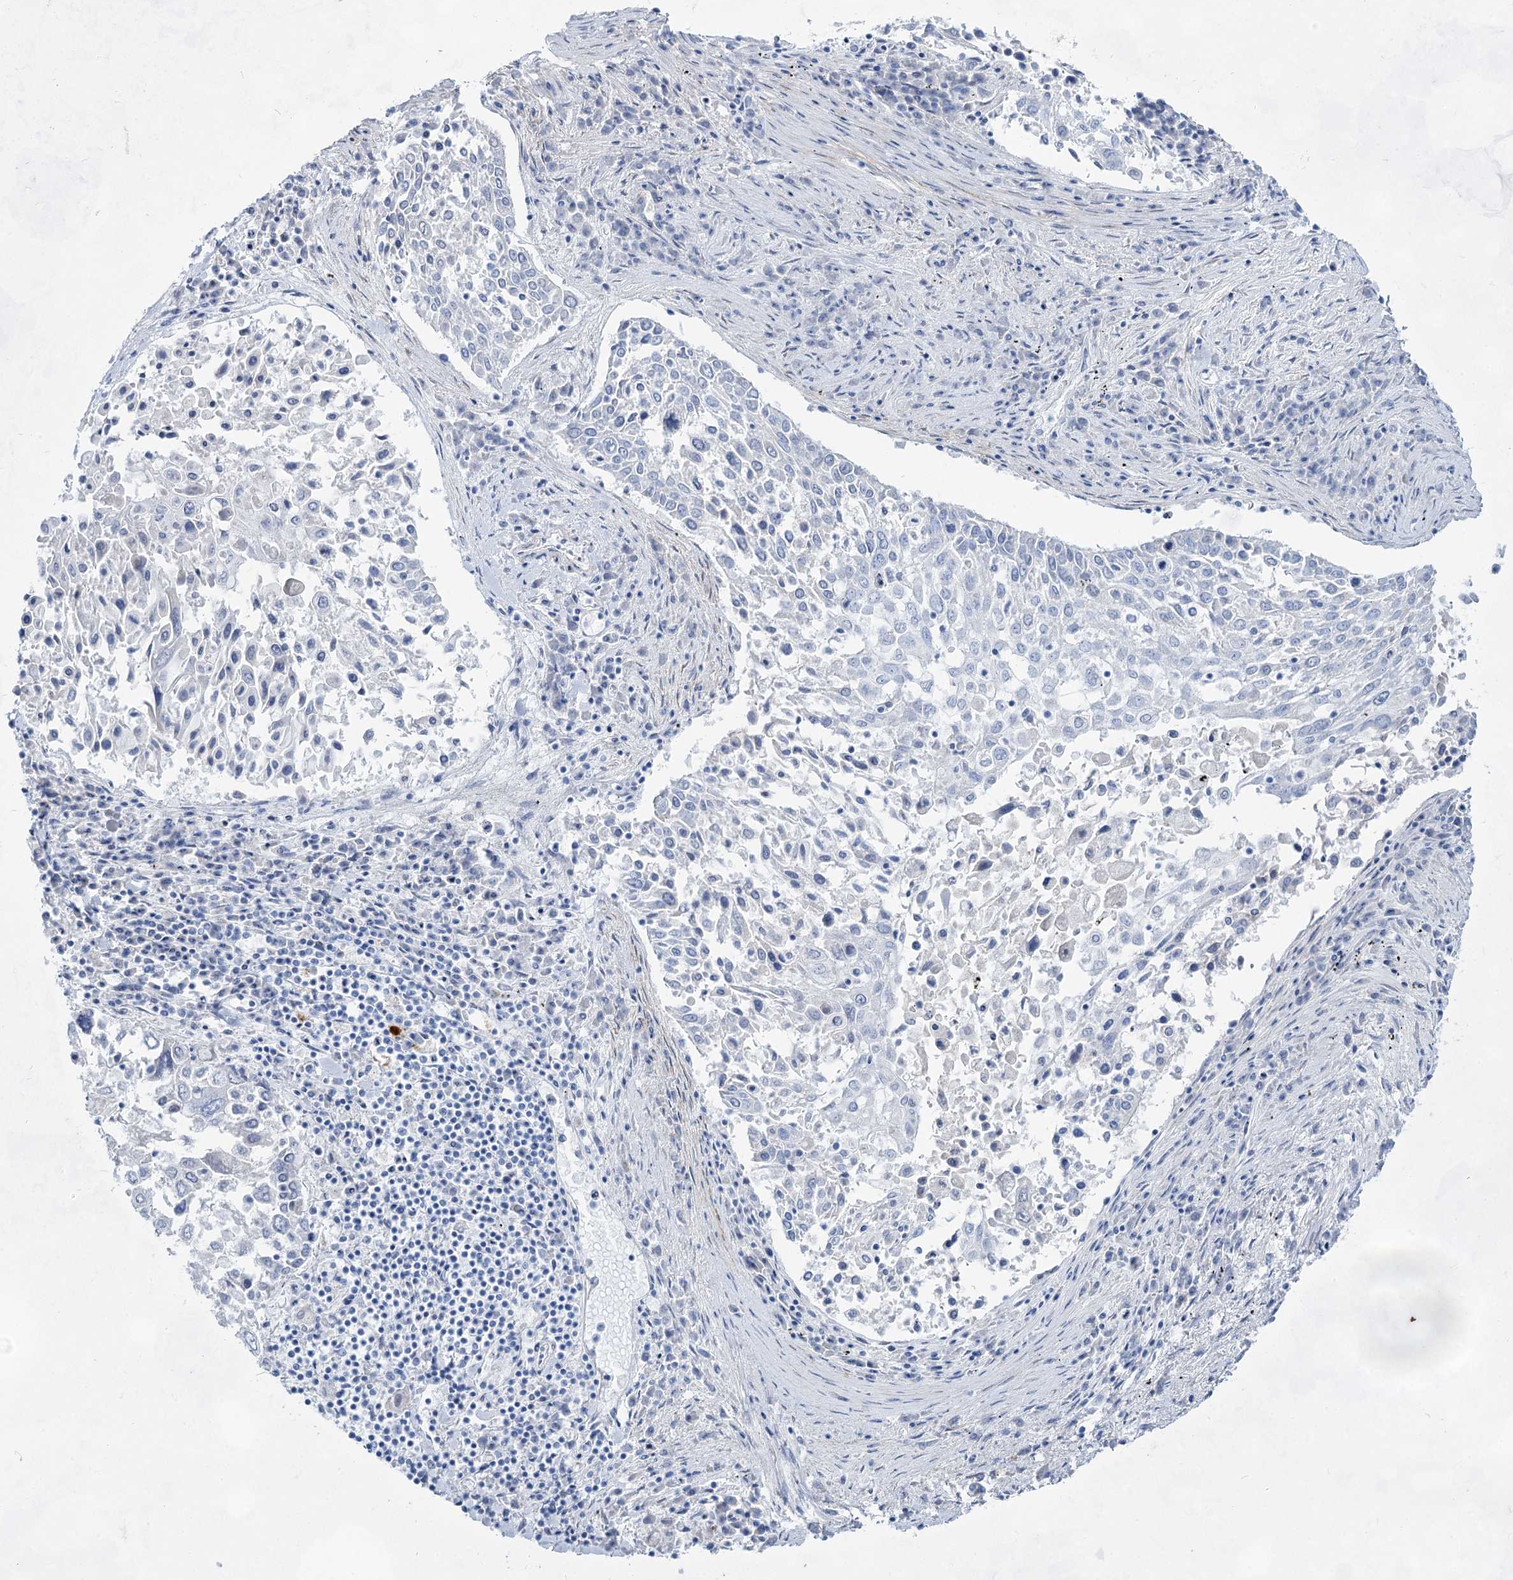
{"staining": {"intensity": "negative", "quantity": "none", "location": "none"}, "tissue": "lung cancer", "cell_type": "Tumor cells", "image_type": "cancer", "snomed": [{"axis": "morphology", "description": "Squamous cell carcinoma, NOS"}, {"axis": "topography", "description": "Lung"}], "caption": "High power microscopy image of an immunohistochemistry (IHC) photomicrograph of lung cancer (squamous cell carcinoma), revealing no significant expression in tumor cells.", "gene": "ACRV1", "patient": {"sex": "male", "age": 65}}